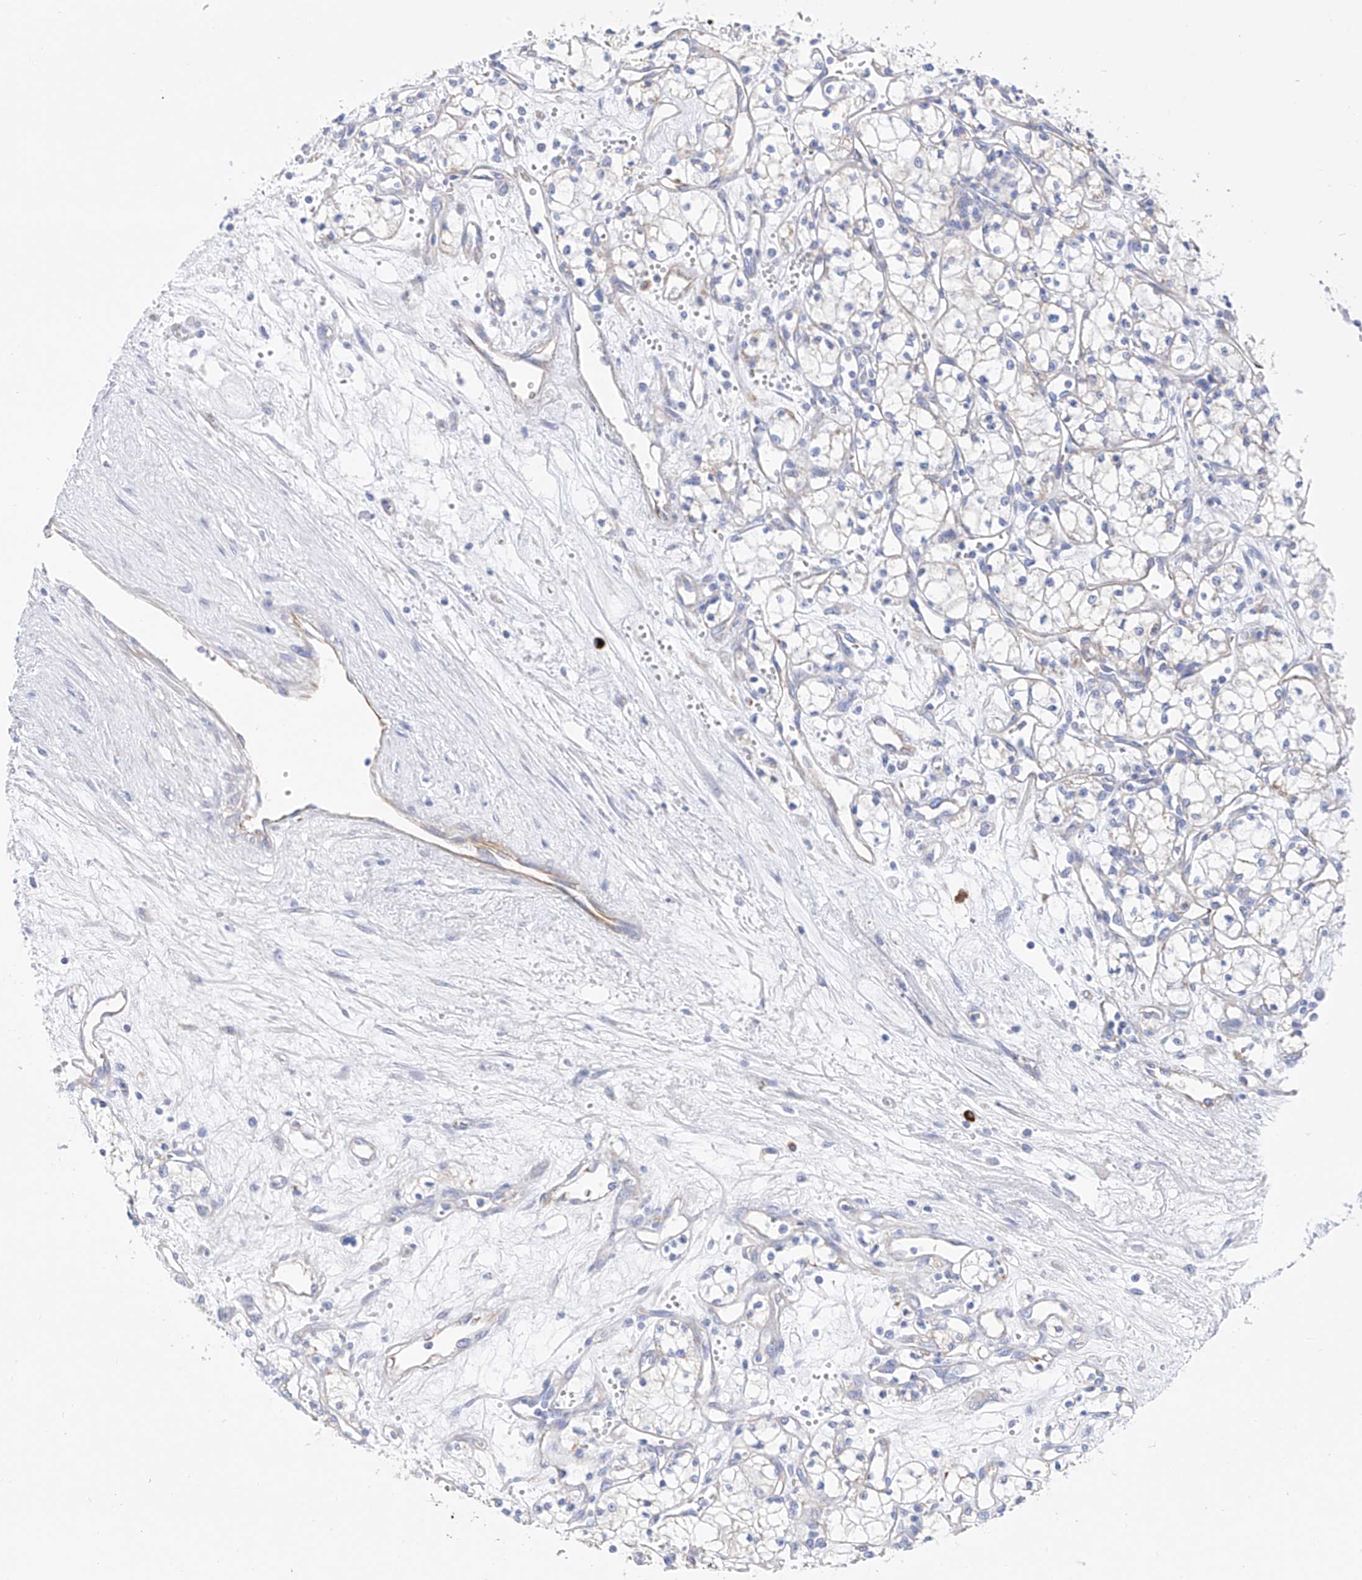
{"staining": {"intensity": "negative", "quantity": "none", "location": "none"}, "tissue": "renal cancer", "cell_type": "Tumor cells", "image_type": "cancer", "snomed": [{"axis": "morphology", "description": "Adenocarcinoma, NOS"}, {"axis": "topography", "description": "Kidney"}], "caption": "Immunohistochemistry (IHC) micrograph of neoplastic tissue: renal adenocarcinoma stained with DAB (3,3'-diaminobenzidine) shows no significant protein positivity in tumor cells.", "gene": "FLG", "patient": {"sex": "male", "age": 59}}